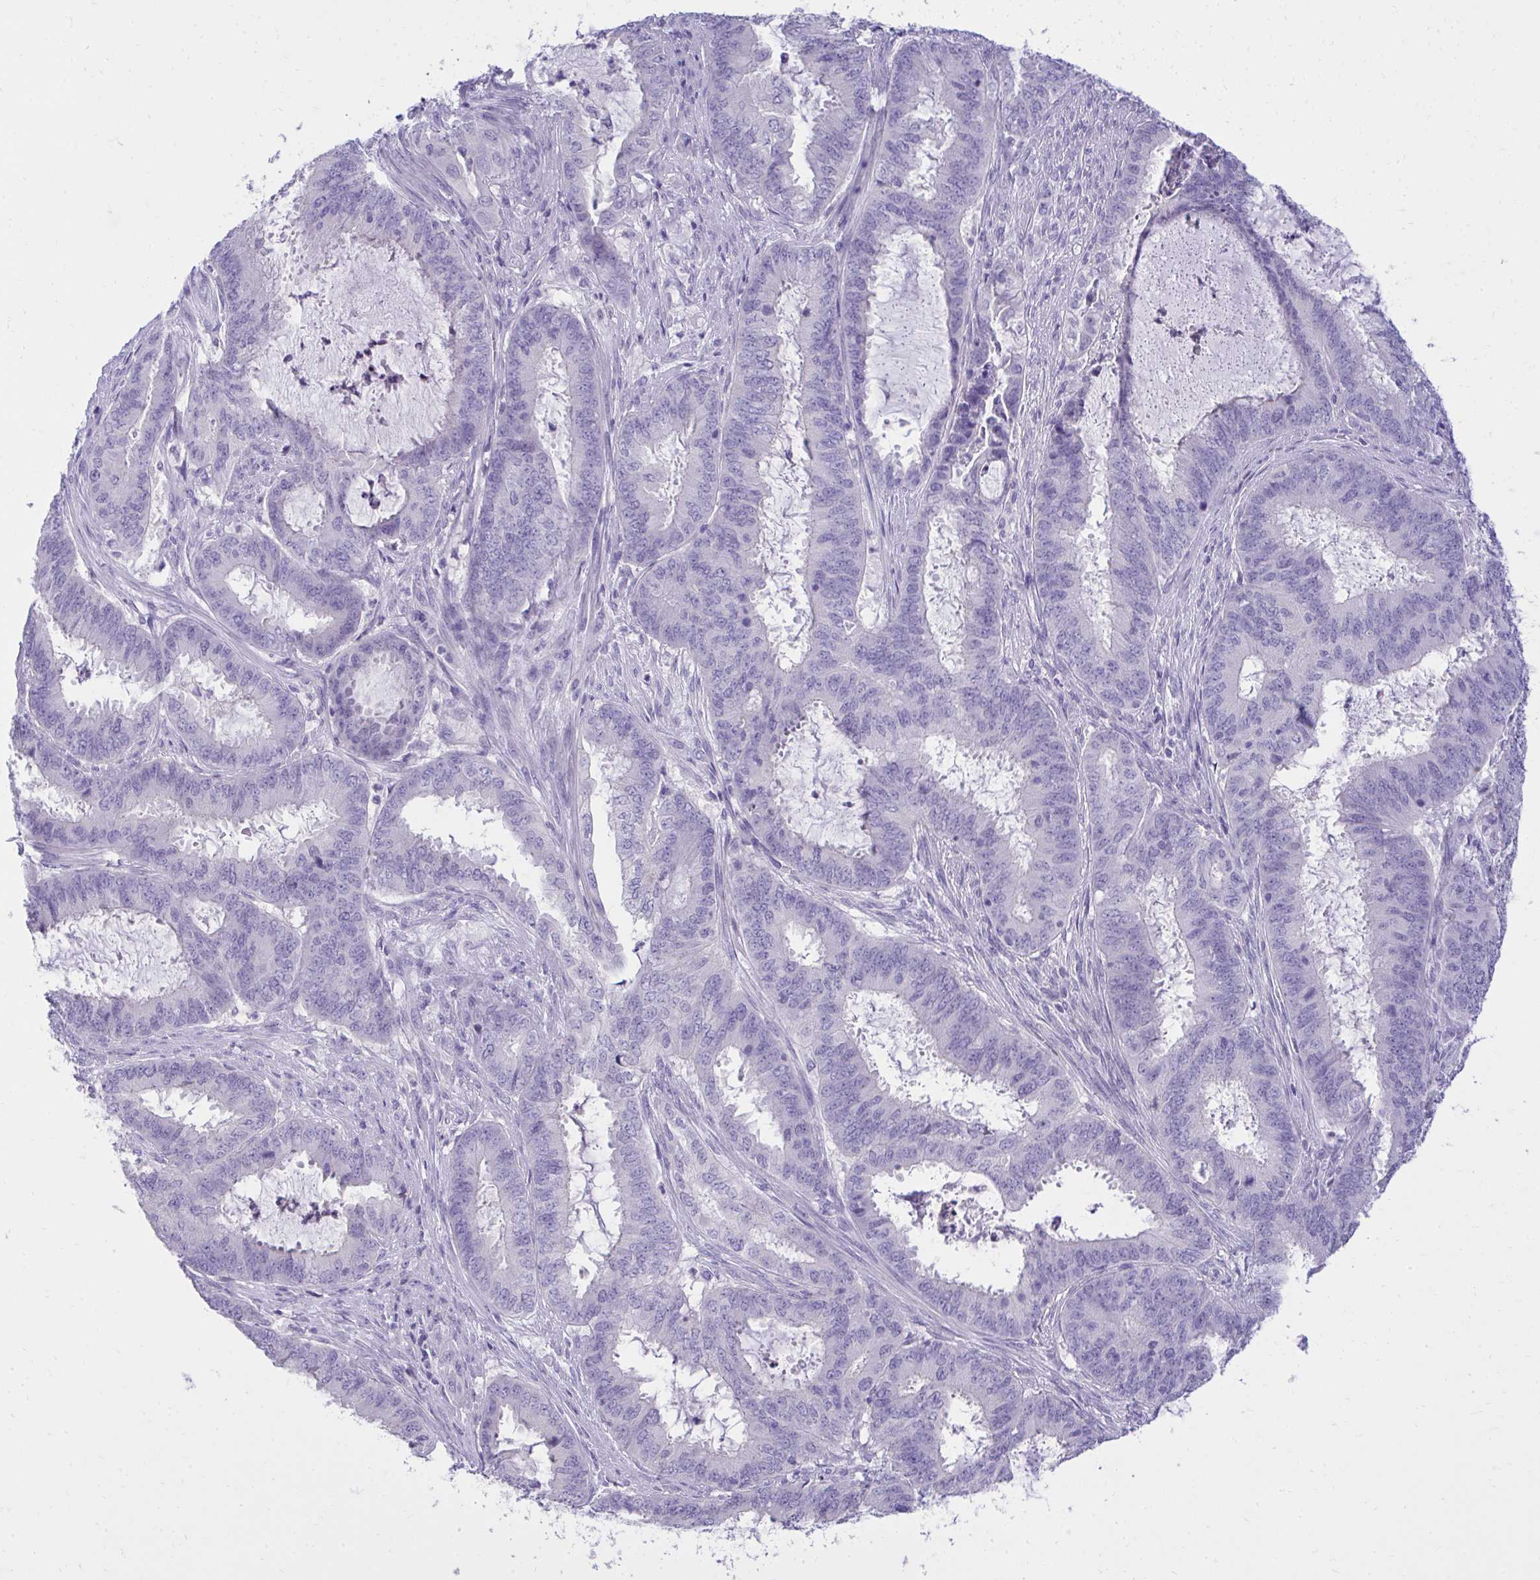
{"staining": {"intensity": "negative", "quantity": "none", "location": "none"}, "tissue": "endometrial cancer", "cell_type": "Tumor cells", "image_type": "cancer", "snomed": [{"axis": "morphology", "description": "Adenocarcinoma, NOS"}, {"axis": "topography", "description": "Endometrium"}], "caption": "The image demonstrates no staining of tumor cells in endometrial cancer.", "gene": "TMCO5A", "patient": {"sex": "female", "age": 51}}